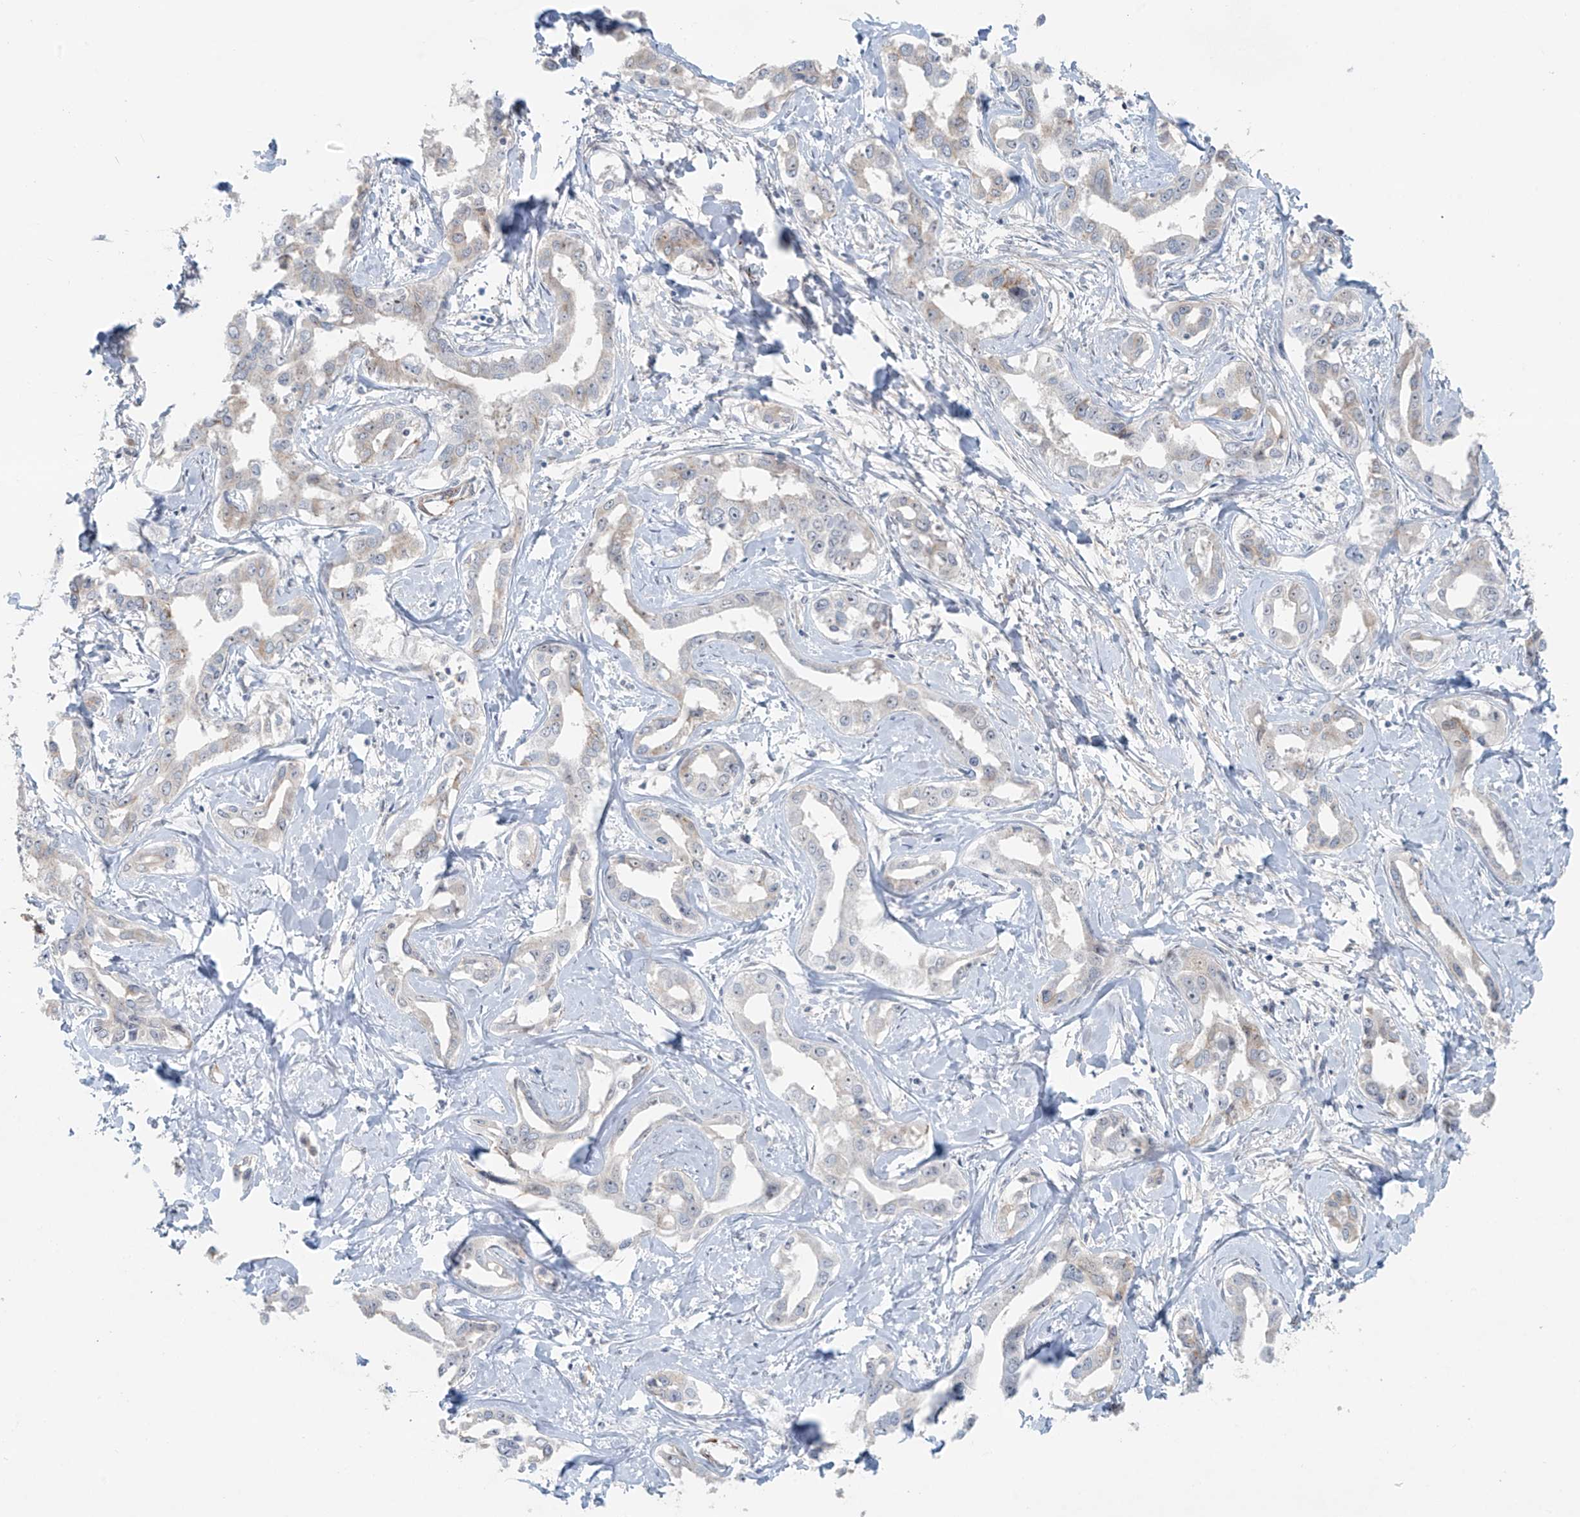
{"staining": {"intensity": "negative", "quantity": "none", "location": "none"}, "tissue": "liver cancer", "cell_type": "Tumor cells", "image_type": "cancer", "snomed": [{"axis": "morphology", "description": "Cholangiocarcinoma"}, {"axis": "topography", "description": "Liver"}], "caption": "A histopathology image of liver cholangiocarcinoma stained for a protein displays no brown staining in tumor cells. (DAB (3,3'-diaminobenzidine) IHC visualized using brightfield microscopy, high magnification).", "gene": "RASGEF1A", "patient": {"sex": "male", "age": 59}}